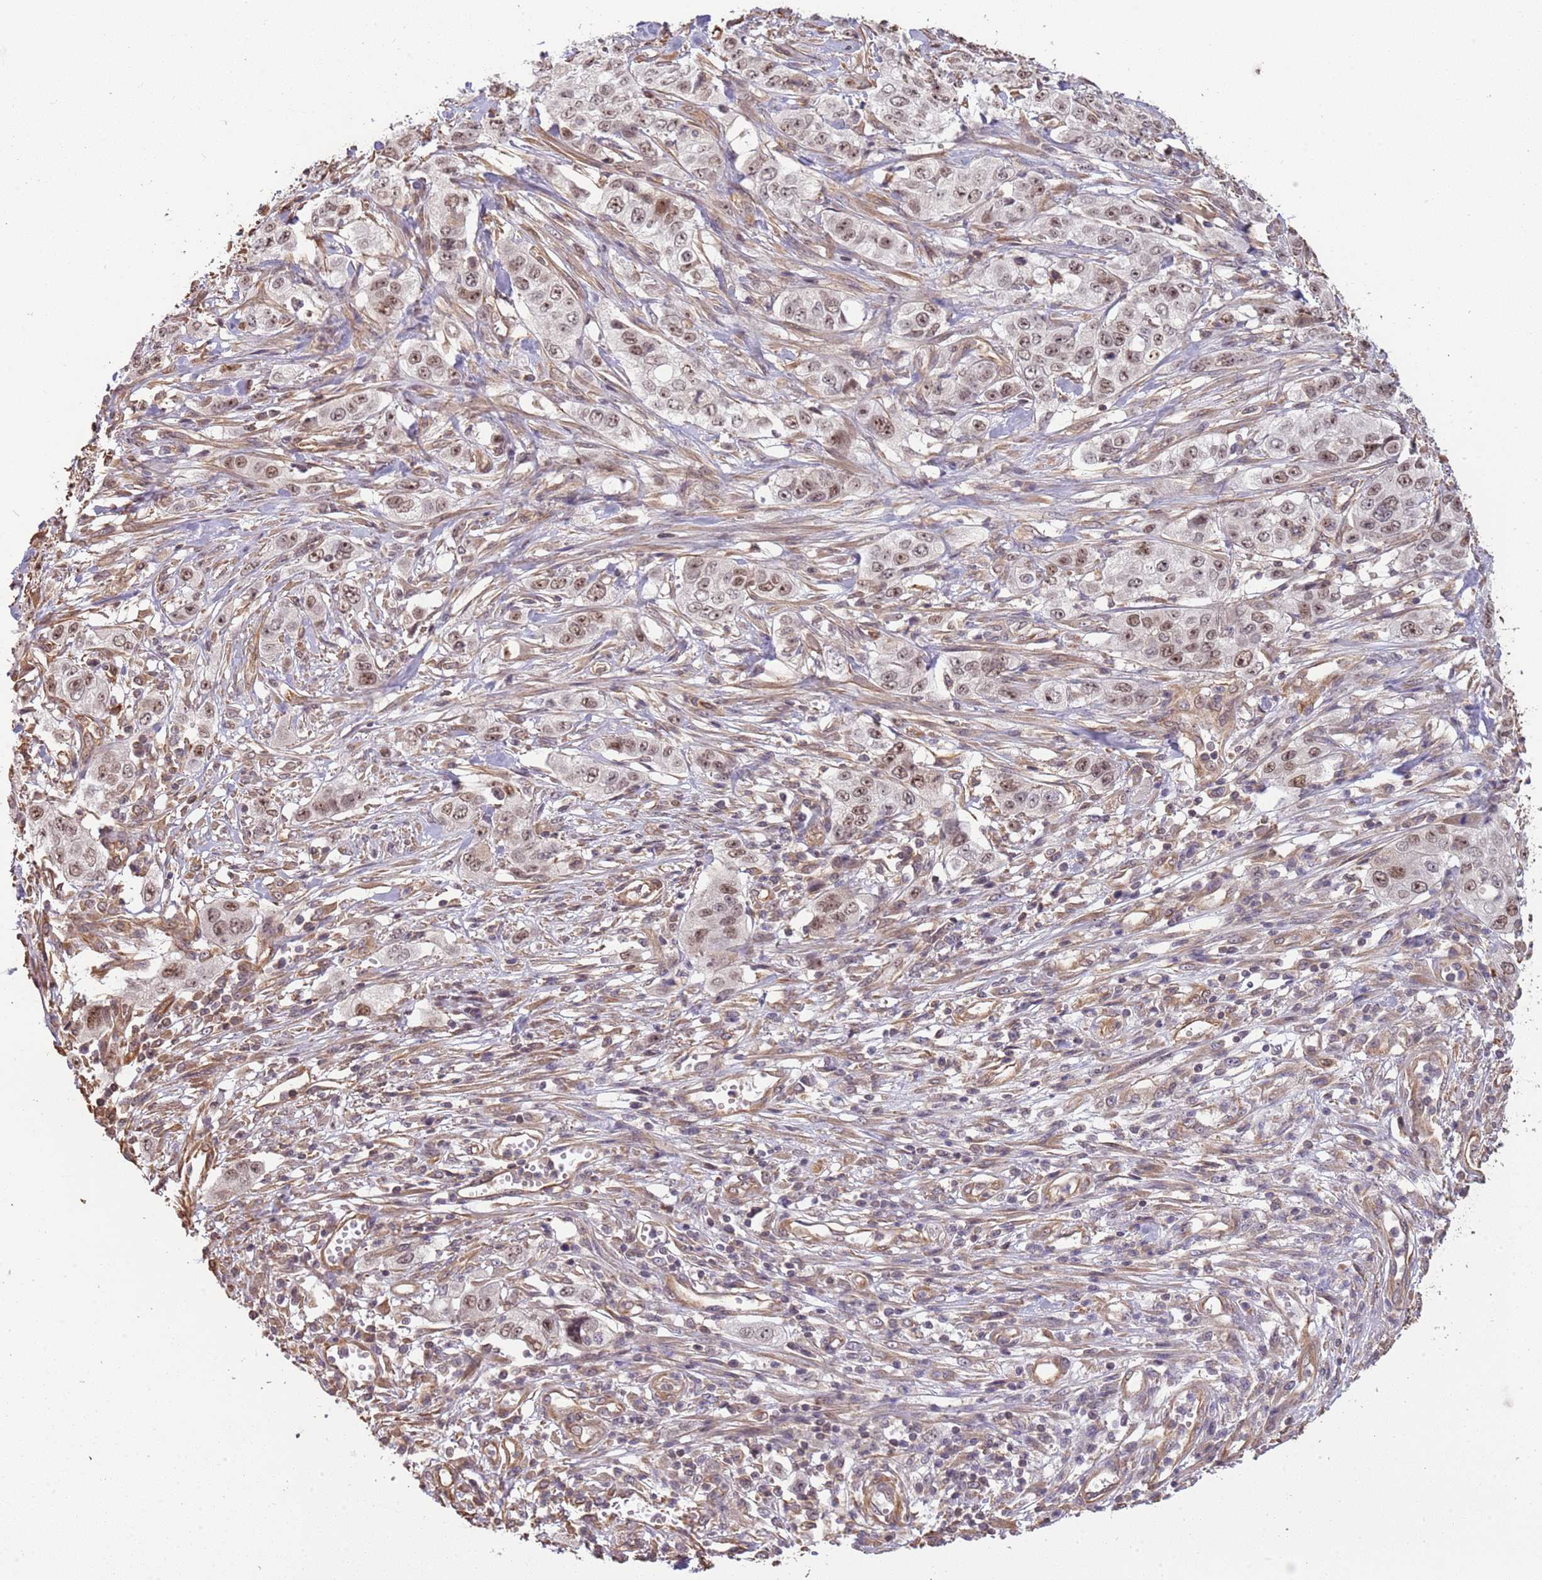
{"staining": {"intensity": "moderate", "quantity": ">75%", "location": "nuclear"}, "tissue": "stomach cancer", "cell_type": "Tumor cells", "image_type": "cancer", "snomed": [{"axis": "morphology", "description": "Adenocarcinoma, NOS"}, {"axis": "topography", "description": "Stomach, upper"}], "caption": "DAB immunohistochemical staining of human stomach adenocarcinoma demonstrates moderate nuclear protein staining in approximately >75% of tumor cells. The protein of interest is shown in brown color, while the nuclei are stained blue.", "gene": "SURF2", "patient": {"sex": "male", "age": 62}}